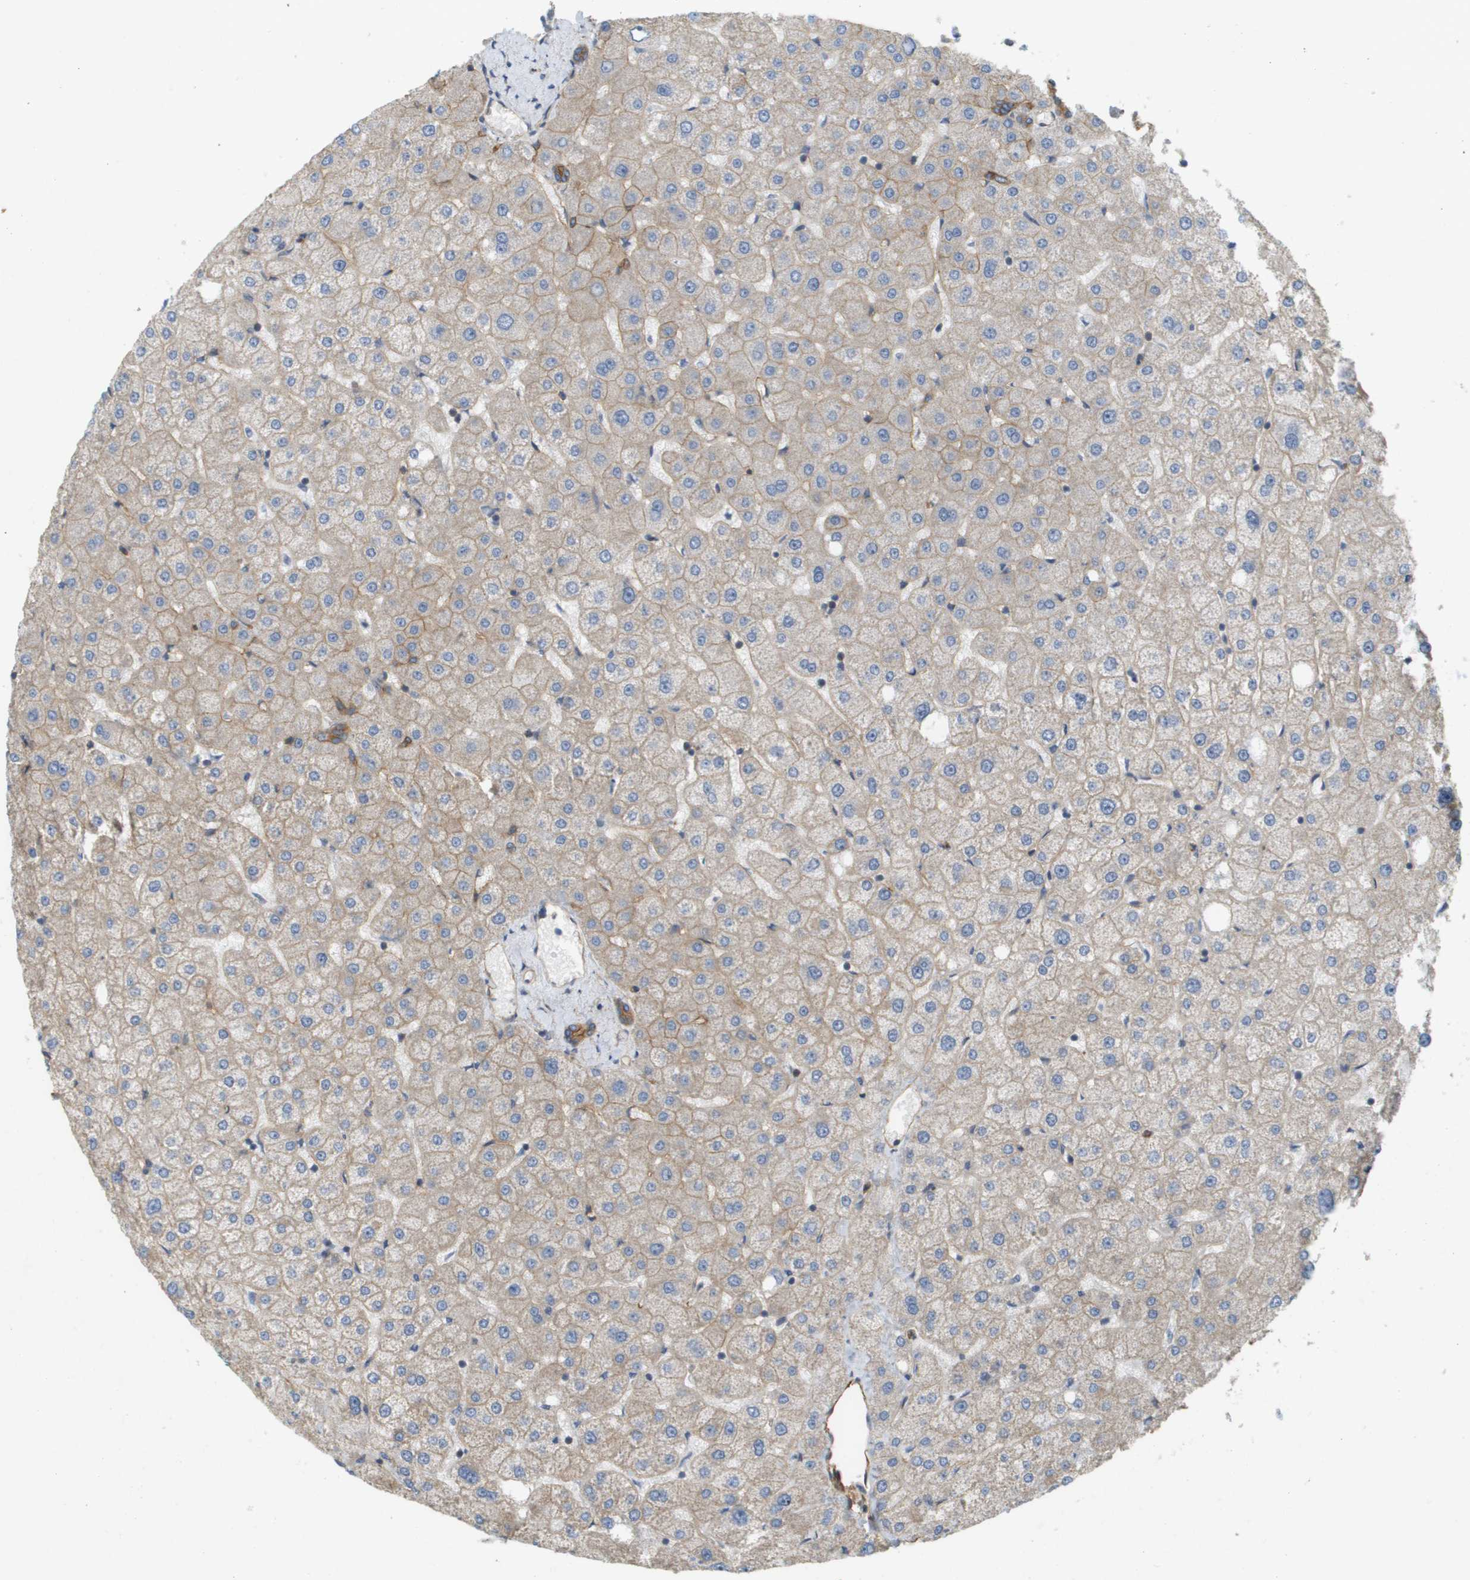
{"staining": {"intensity": "weak", "quantity": ">75%", "location": "cytoplasmic/membranous"}, "tissue": "liver", "cell_type": "Cholangiocytes", "image_type": "normal", "snomed": [{"axis": "morphology", "description": "Normal tissue, NOS"}, {"axis": "topography", "description": "Liver"}], "caption": "A high-resolution photomicrograph shows immunohistochemistry staining of unremarkable liver, which reveals weak cytoplasmic/membranous positivity in approximately >75% of cholangiocytes. (IHC, brightfield microscopy, high magnification).", "gene": "SGMS2", "patient": {"sex": "male", "age": 73}}